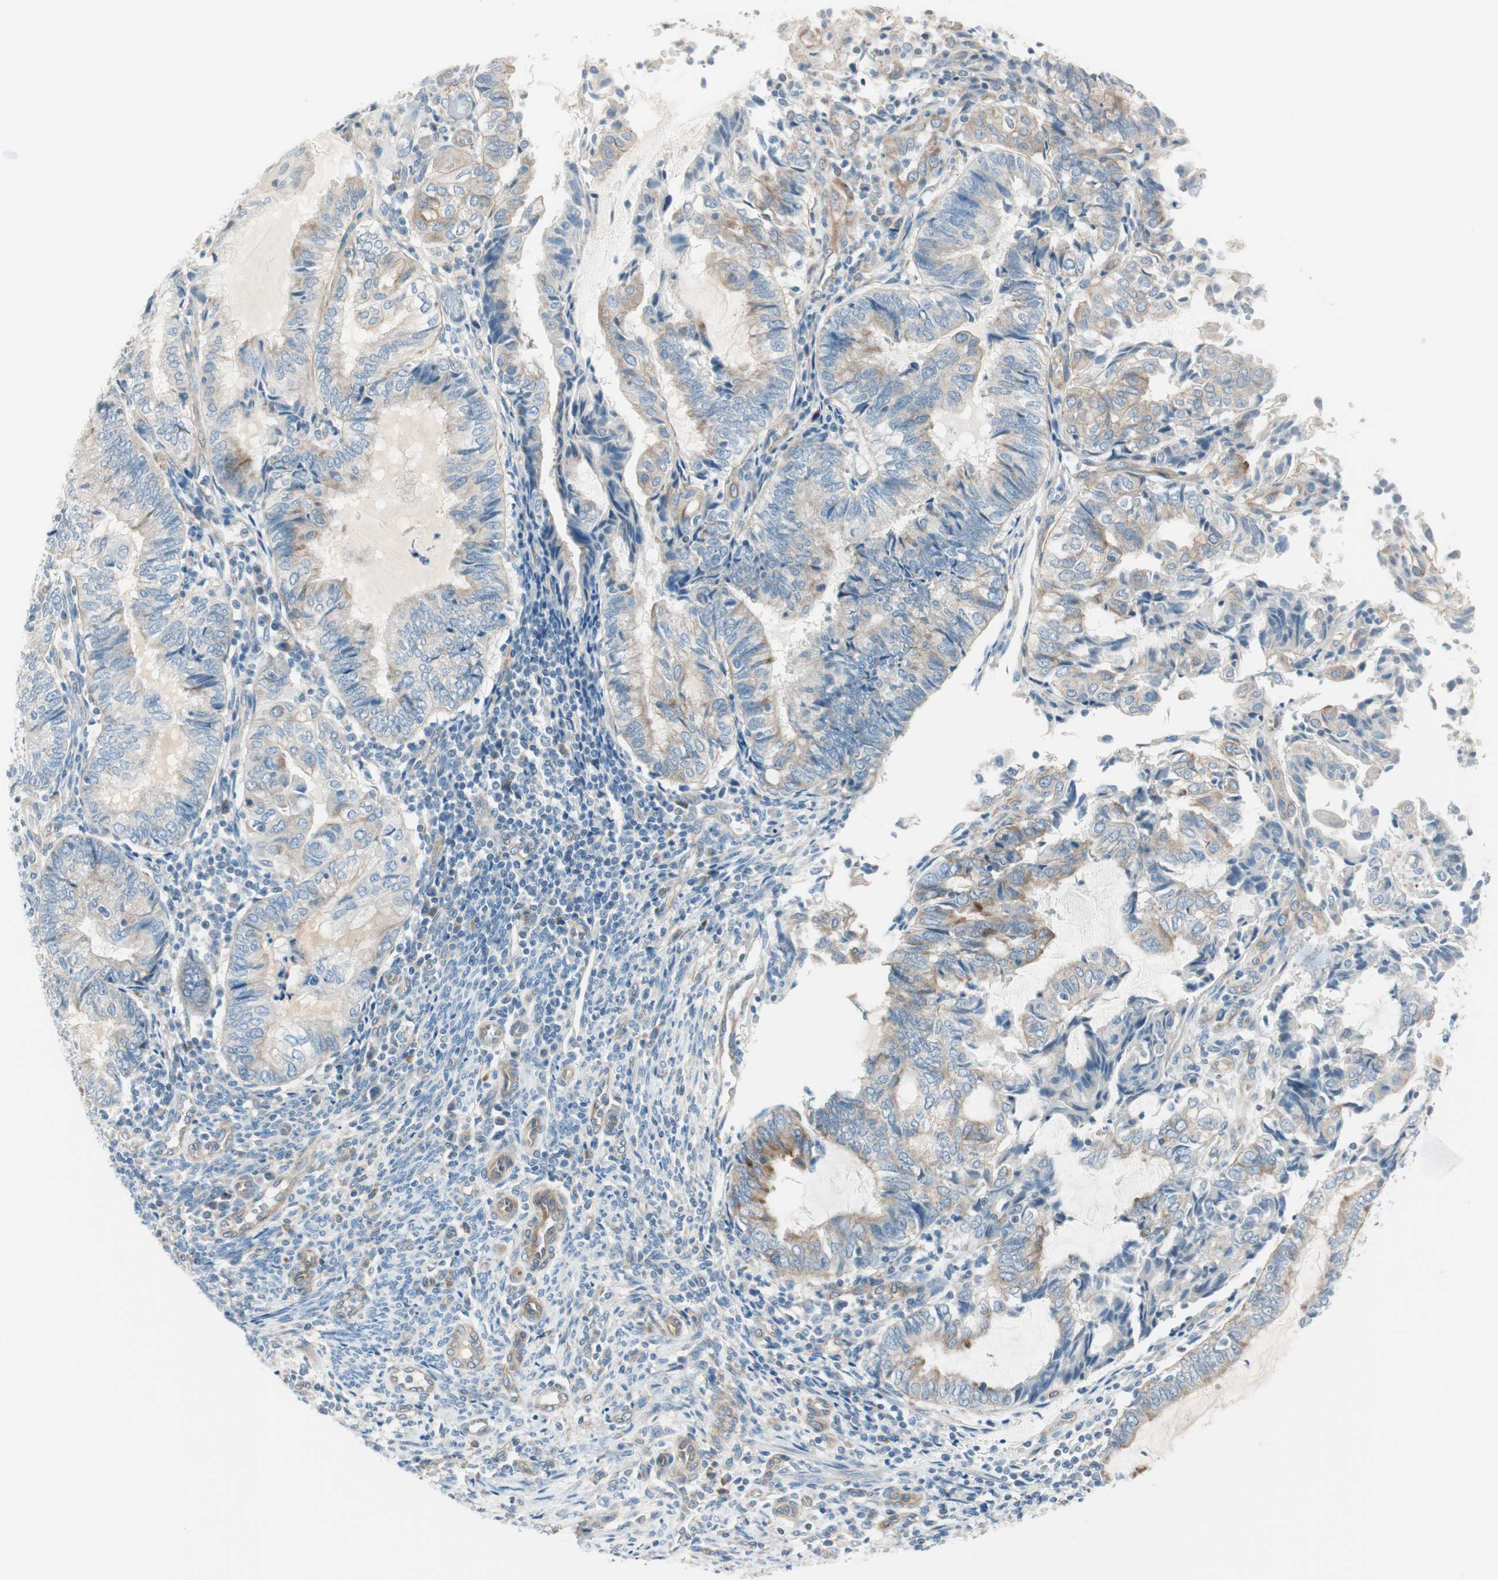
{"staining": {"intensity": "weak", "quantity": ">75%", "location": "cytoplasmic/membranous"}, "tissue": "endometrial cancer", "cell_type": "Tumor cells", "image_type": "cancer", "snomed": [{"axis": "morphology", "description": "Adenocarcinoma, NOS"}, {"axis": "topography", "description": "Uterus"}, {"axis": "topography", "description": "Endometrium"}], "caption": "This micrograph exhibits IHC staining of endometrial adenocarcinoma, with low weak cytoplasmic/membranous staining in about >75% of tumor cells.", "gene": "CDK3", "patient": {"sex": "female", "age": 70}}